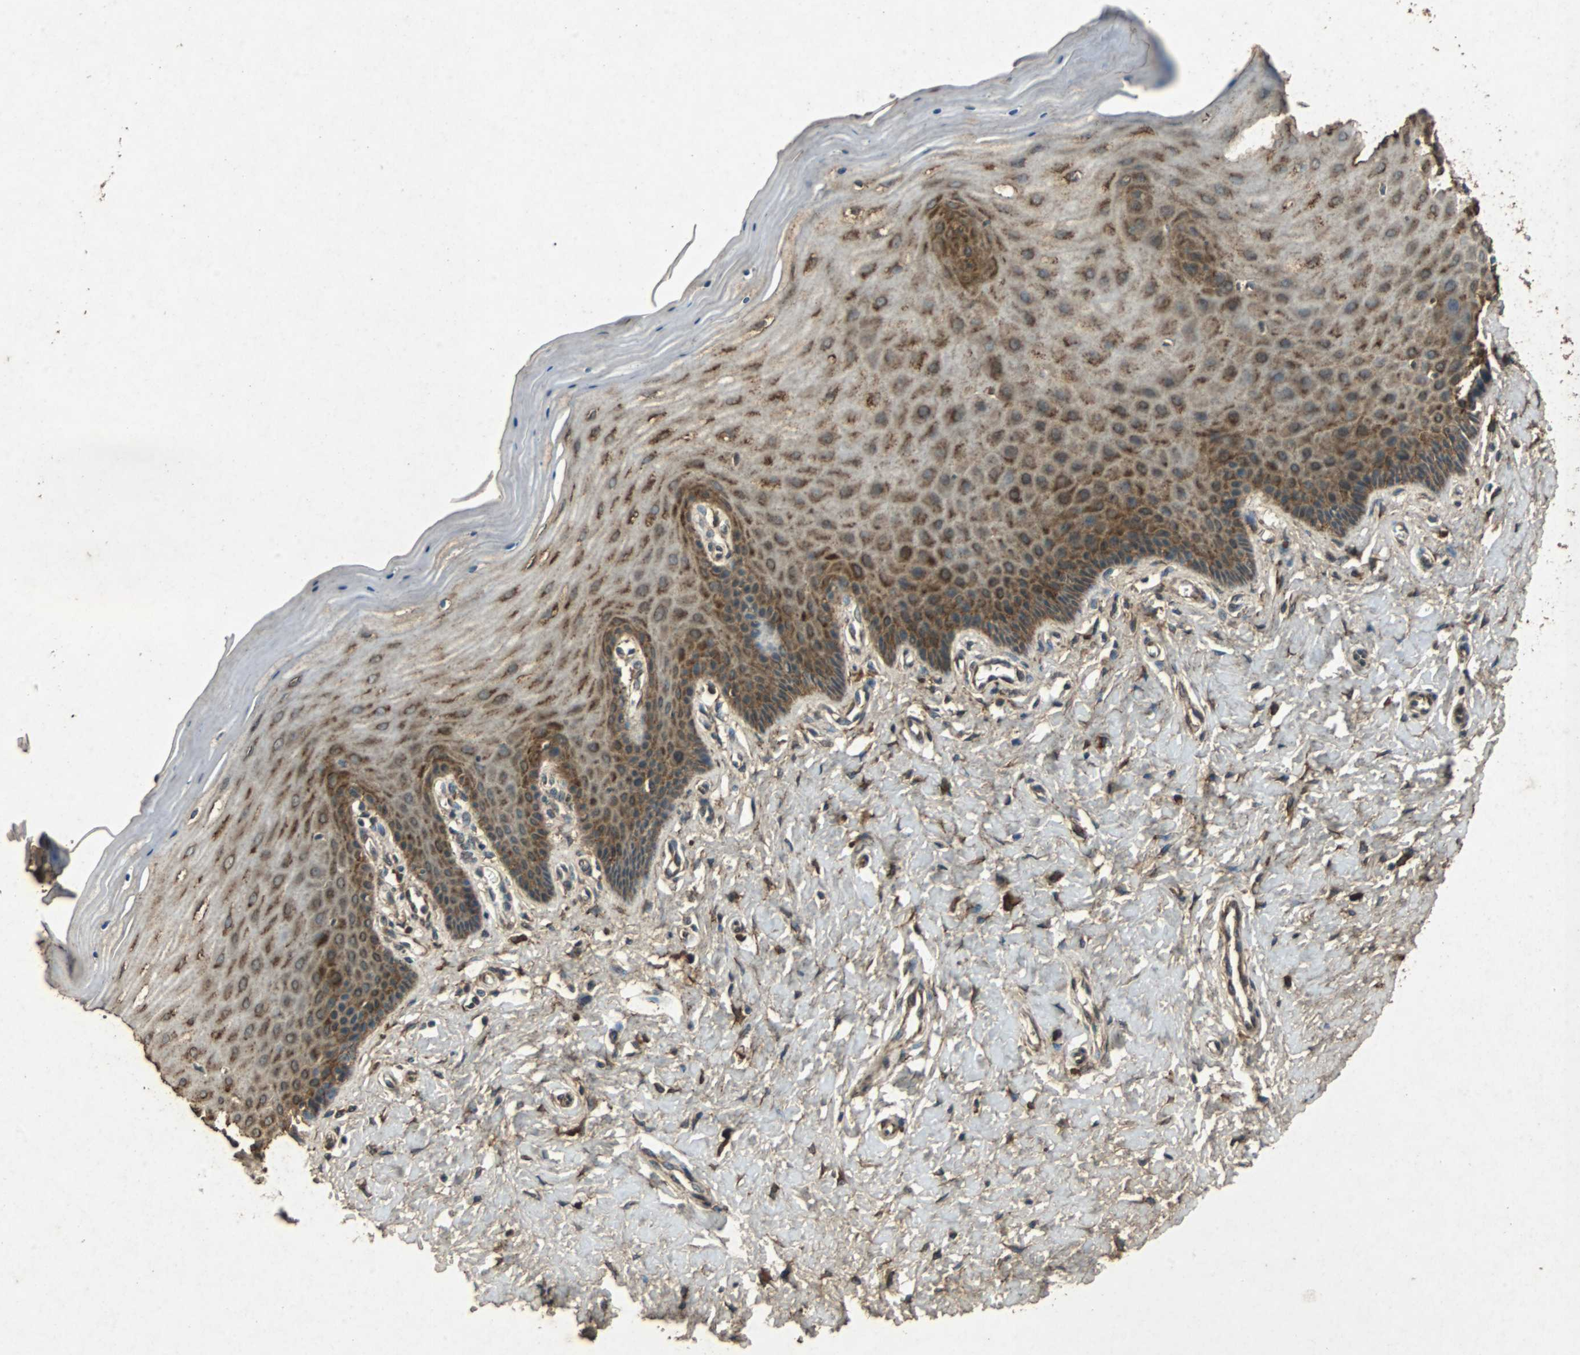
{"staining": {"intensity": "strong", "quantity": ">75%", "location": "cytoplasmic/membranous"}, "tissue": "cervix", "cell_type": "Glandular cells", "image_type": "normal", "snomed": [{"axis": "morphology", "description": "Normal tissue, NOS"}, {"axis": "topography", "description": "Cervix"}], "caption": "Immunohistochemistry (IHC) of unremarkable cervix reveals high levels of strong cytoplasmic/membranous positivity in about >75% of glandular cells.", "gene": "NAA10", "patient": {"sex": "female", "age": 55}}